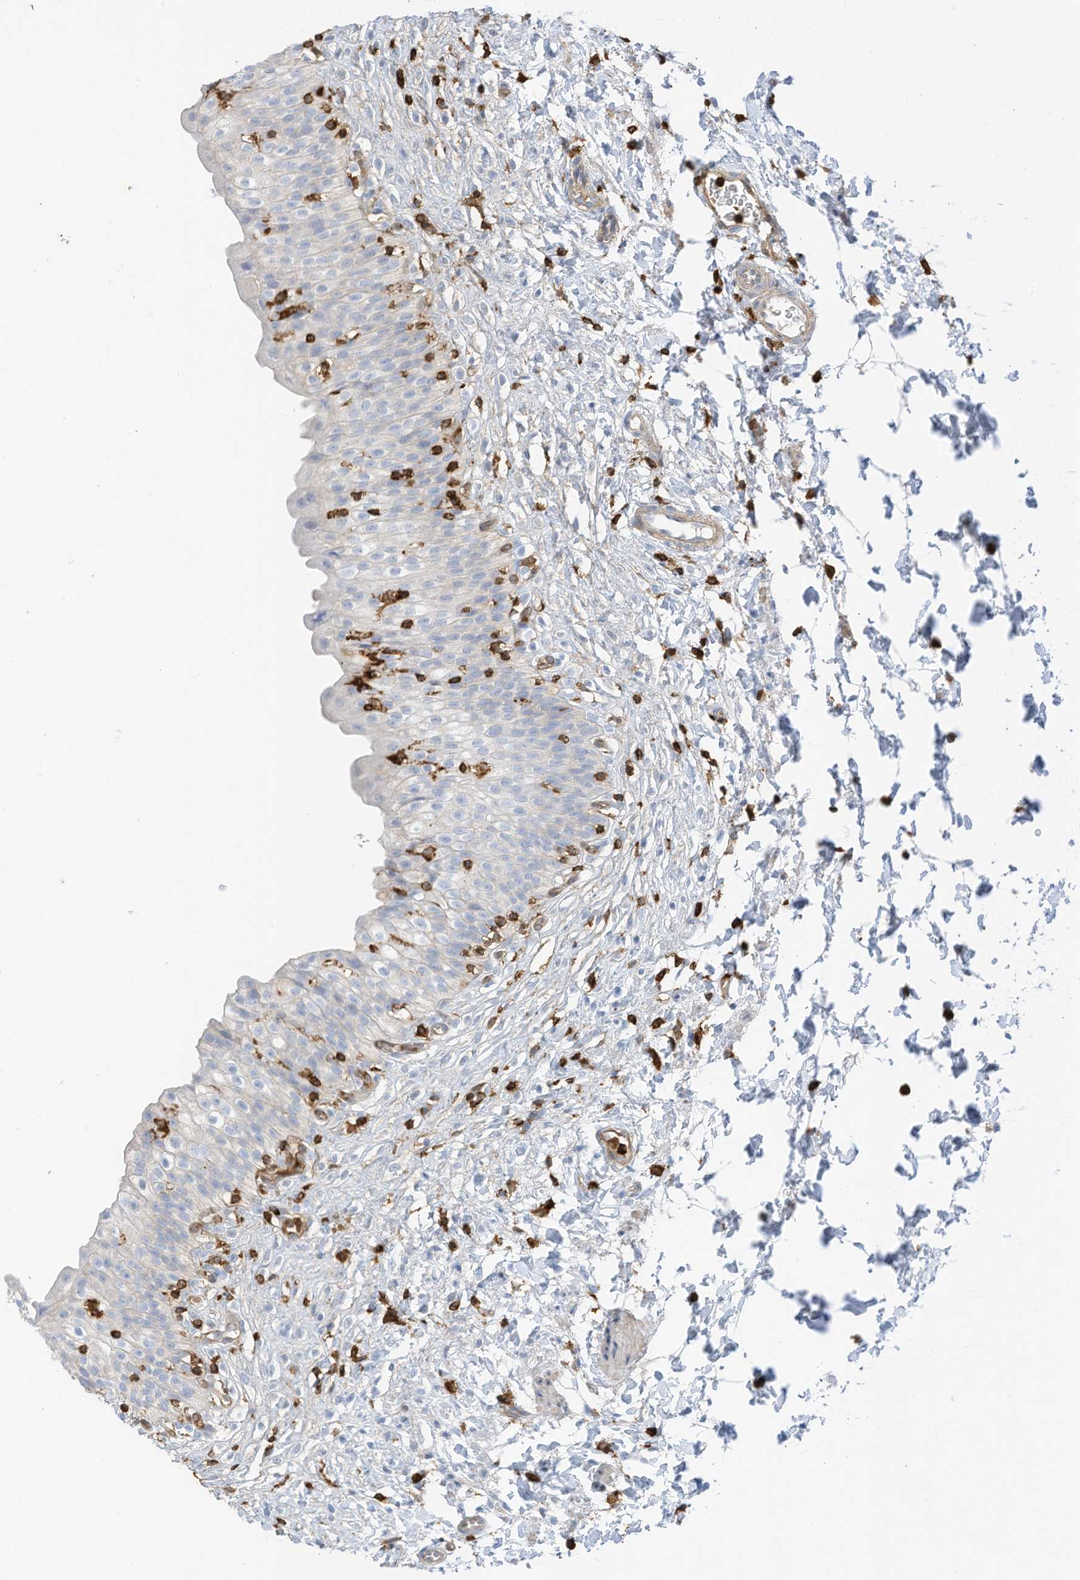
{"staining": {"intensity": "negative", "quantity": "none", "location": "none"}, "tissue": "urinary bladder", "cell_type": "Urothelial cells", "image_type": "normal", "snomed": [{"axis": "morphology", "description": "Normal tissue, NOS"}, {"axis": "topography", "description": "Urinary bladder"}], "caption": "A micrograph of human urinary bladder is negative for staining in urothelial cells. The staining is performed using DAB (3,3'-diaminobenzidine) brown chromogen with nuclei counter-stained in using hematoxylin.", "gene": "ARHGAP25", "patient": {"sex": "male", "age": 55}}